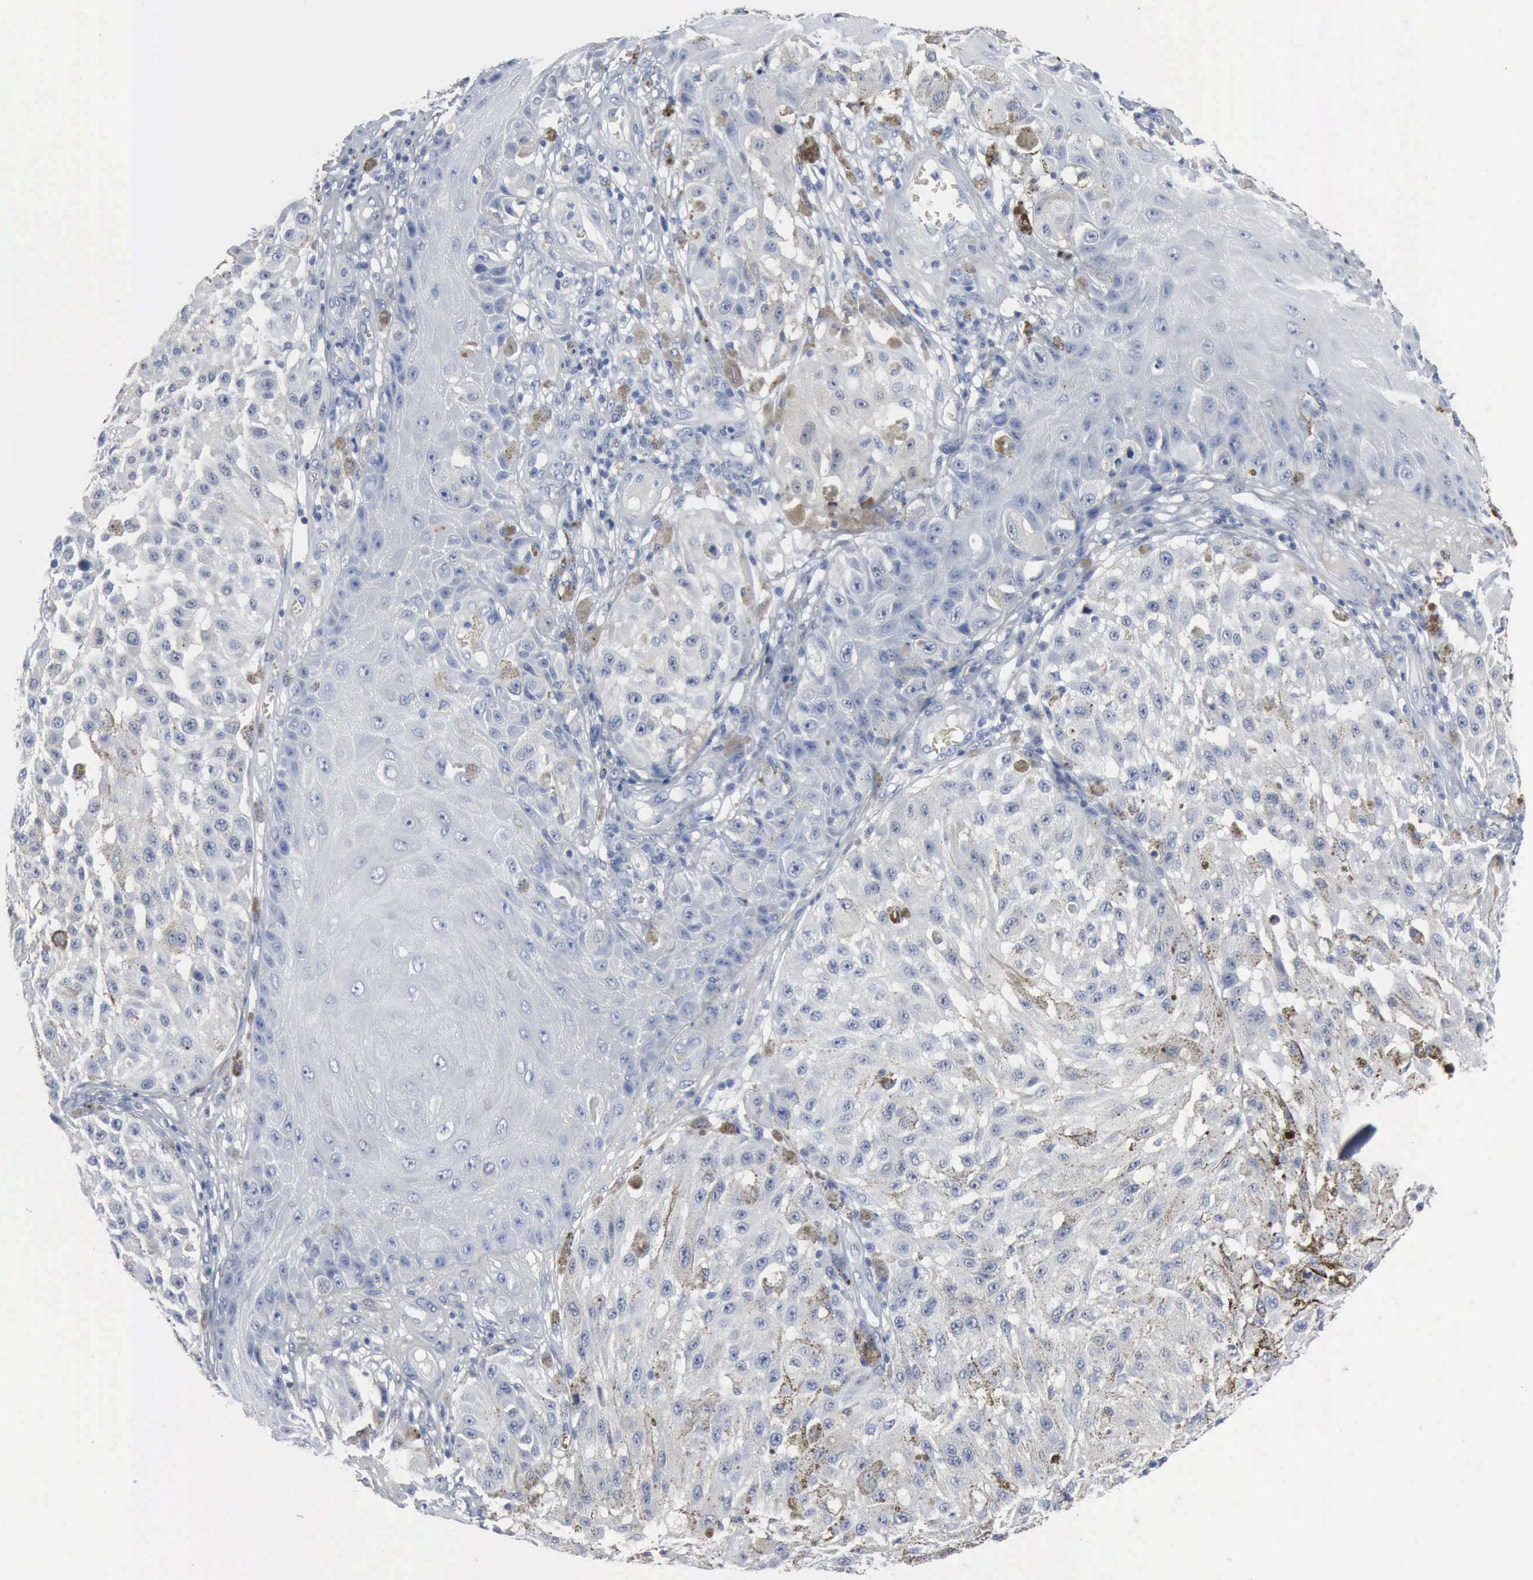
{"staining": {"intensity": "negative", "quantity": "none", "location": "none"}, "tissue": "melanoma", "cell_type": "Tumor cells", "image_type": "cancer", "snomed": [{"axis": "morphology", "description": "Malignant melanoma, NOS"}, {"axis": "topography", "description": "Skin"}], "caption": "IHC of melanoma demonstrates no expression in tumor cells.", "gene": "DMD", "patient": {"sex": "female", "age": 64}}